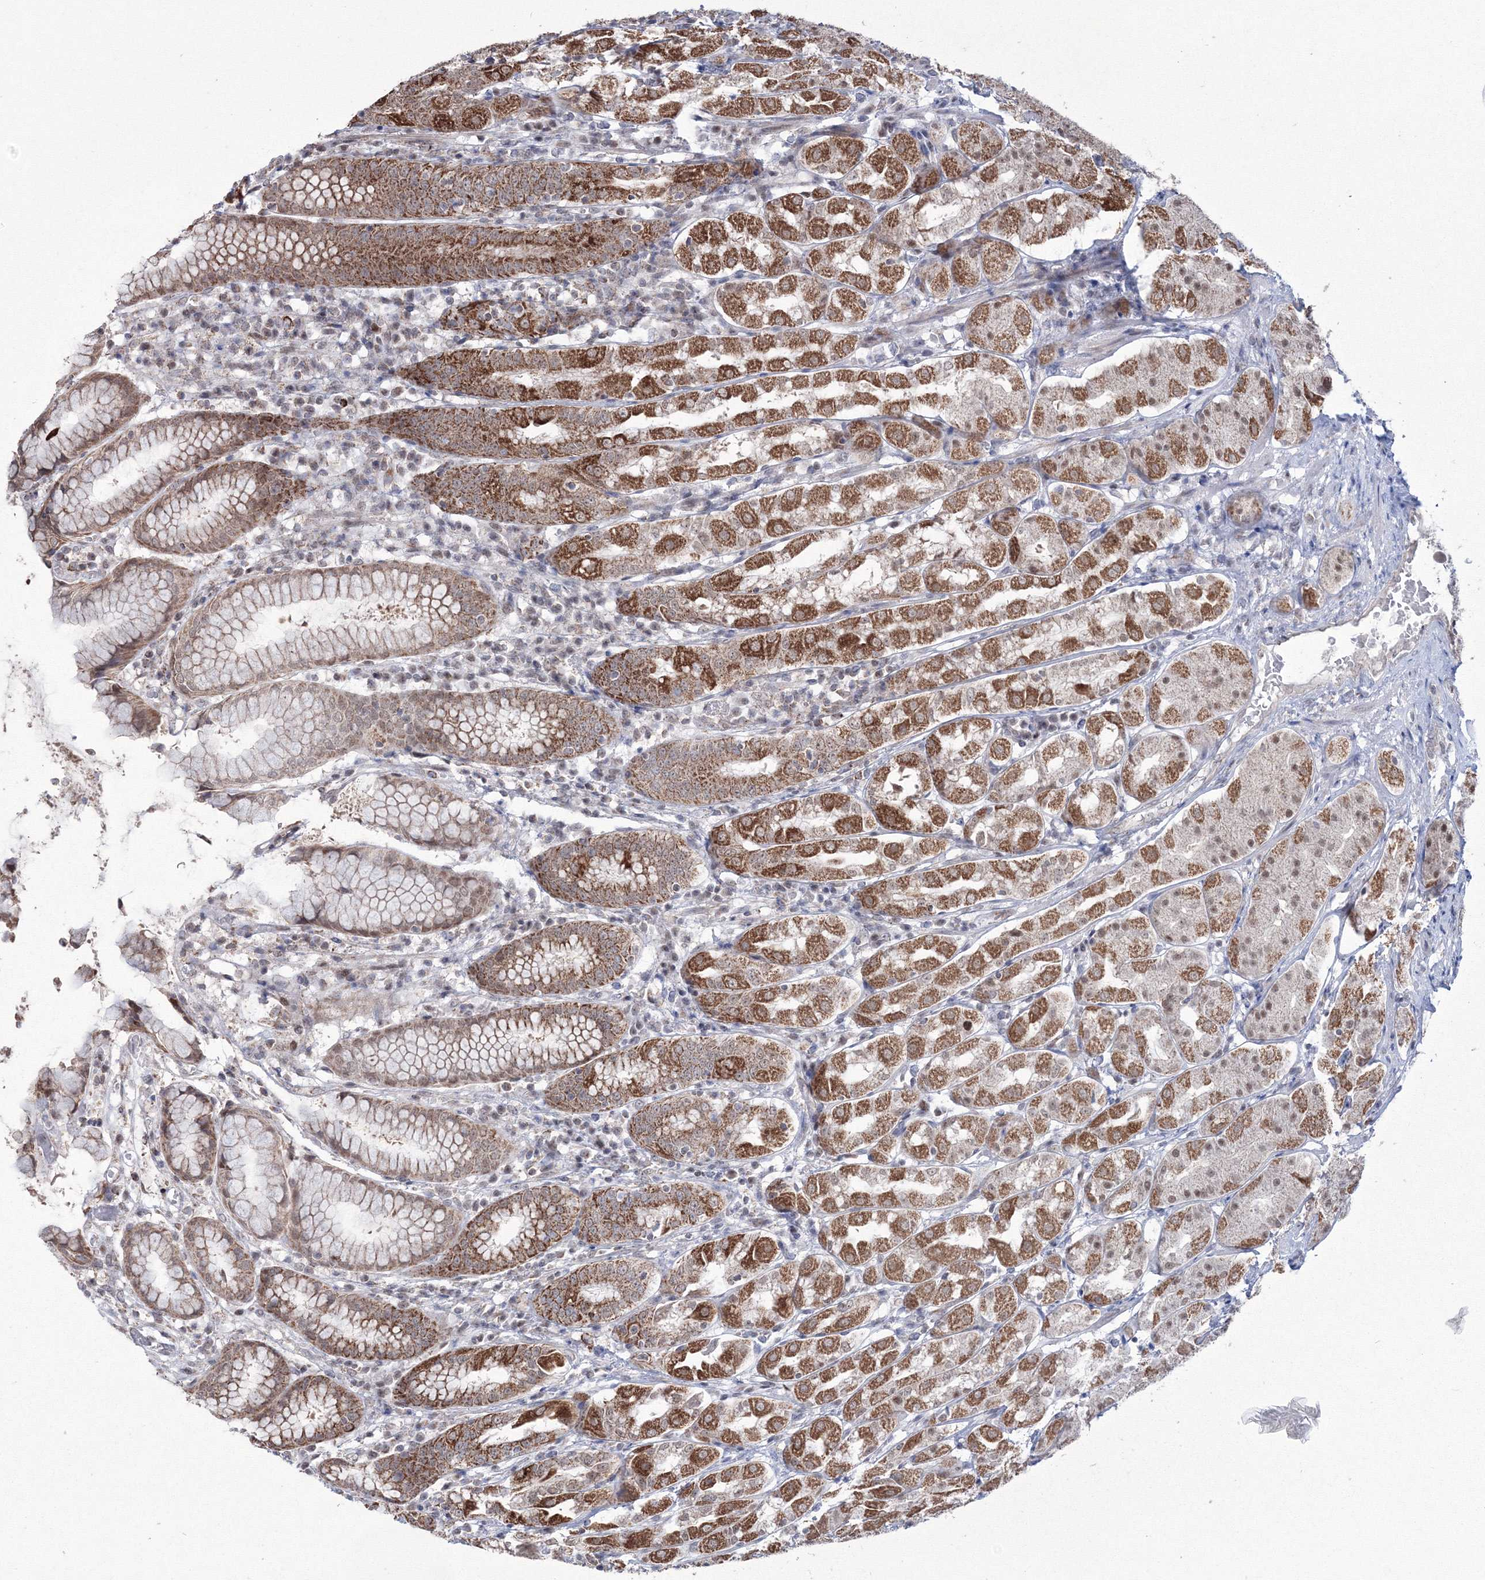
{"staining": {"intensity": "strong", "quantity": "25%-75%", "location": "cytoplasmic/membranous,nuclear"}, "tissue": "stomach", "cell_type": "Glandular cells", "image_type": "normal", "snomed": [{"axis": "morphology", "description": "Normal tissue, NOS"}, {"axis": "topography", "description": "Stomach"}, {"axis": "topography", "description": "Stomach, lower"}], "caption": "IHC of unremarkable human stomach demonstrates high levels of strong cytoplasmic/membranous,nuclear positivity in approximately 25%-75% of glandular cells.", "gene": "GRSF1", "patient": {"sex": "female", "age": 56}}